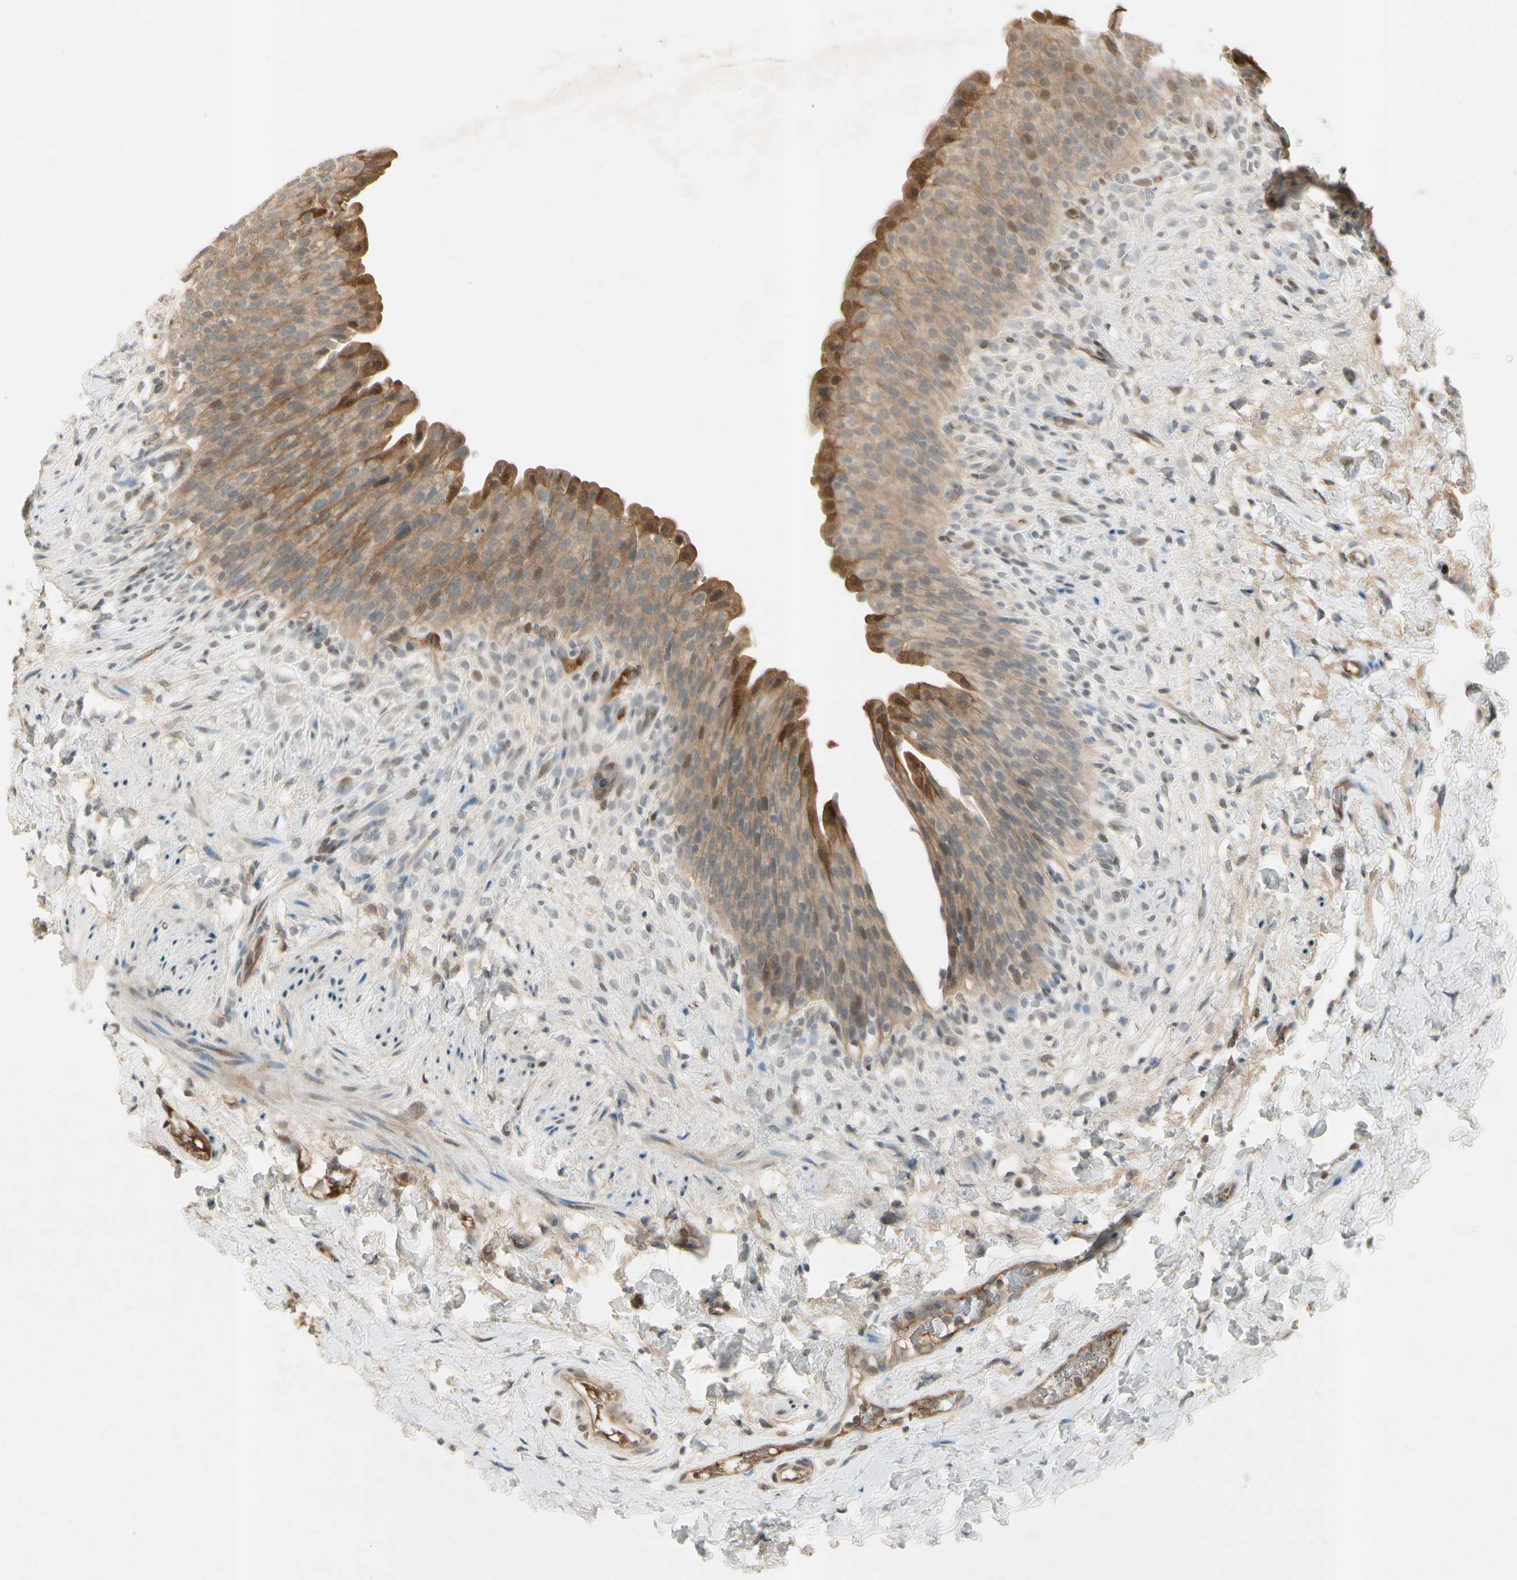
{"staining": {"intensity": "moderate", "quantity": ">75%", "location": "cytoplasmic/membranous,nuclear"}, "tissue": "urinary bladder", "cell_type": "Urothelial cells", "image_type": "normal", "snomed": [{"axis": "morphology", "description": "Normal tissue, NOS"}, {"axis": "topography", "description": "Urinary bladder"}], "caption": "Immunohistochemical staining of normal human urinary bladder exhibits >75% levels of moderate cytoplasmic/membranous,nuclear protein expression in approximately >75% of urothelial cells.", "gene": "ICAM5", "patient": {"sex": "female", "age": 79}}